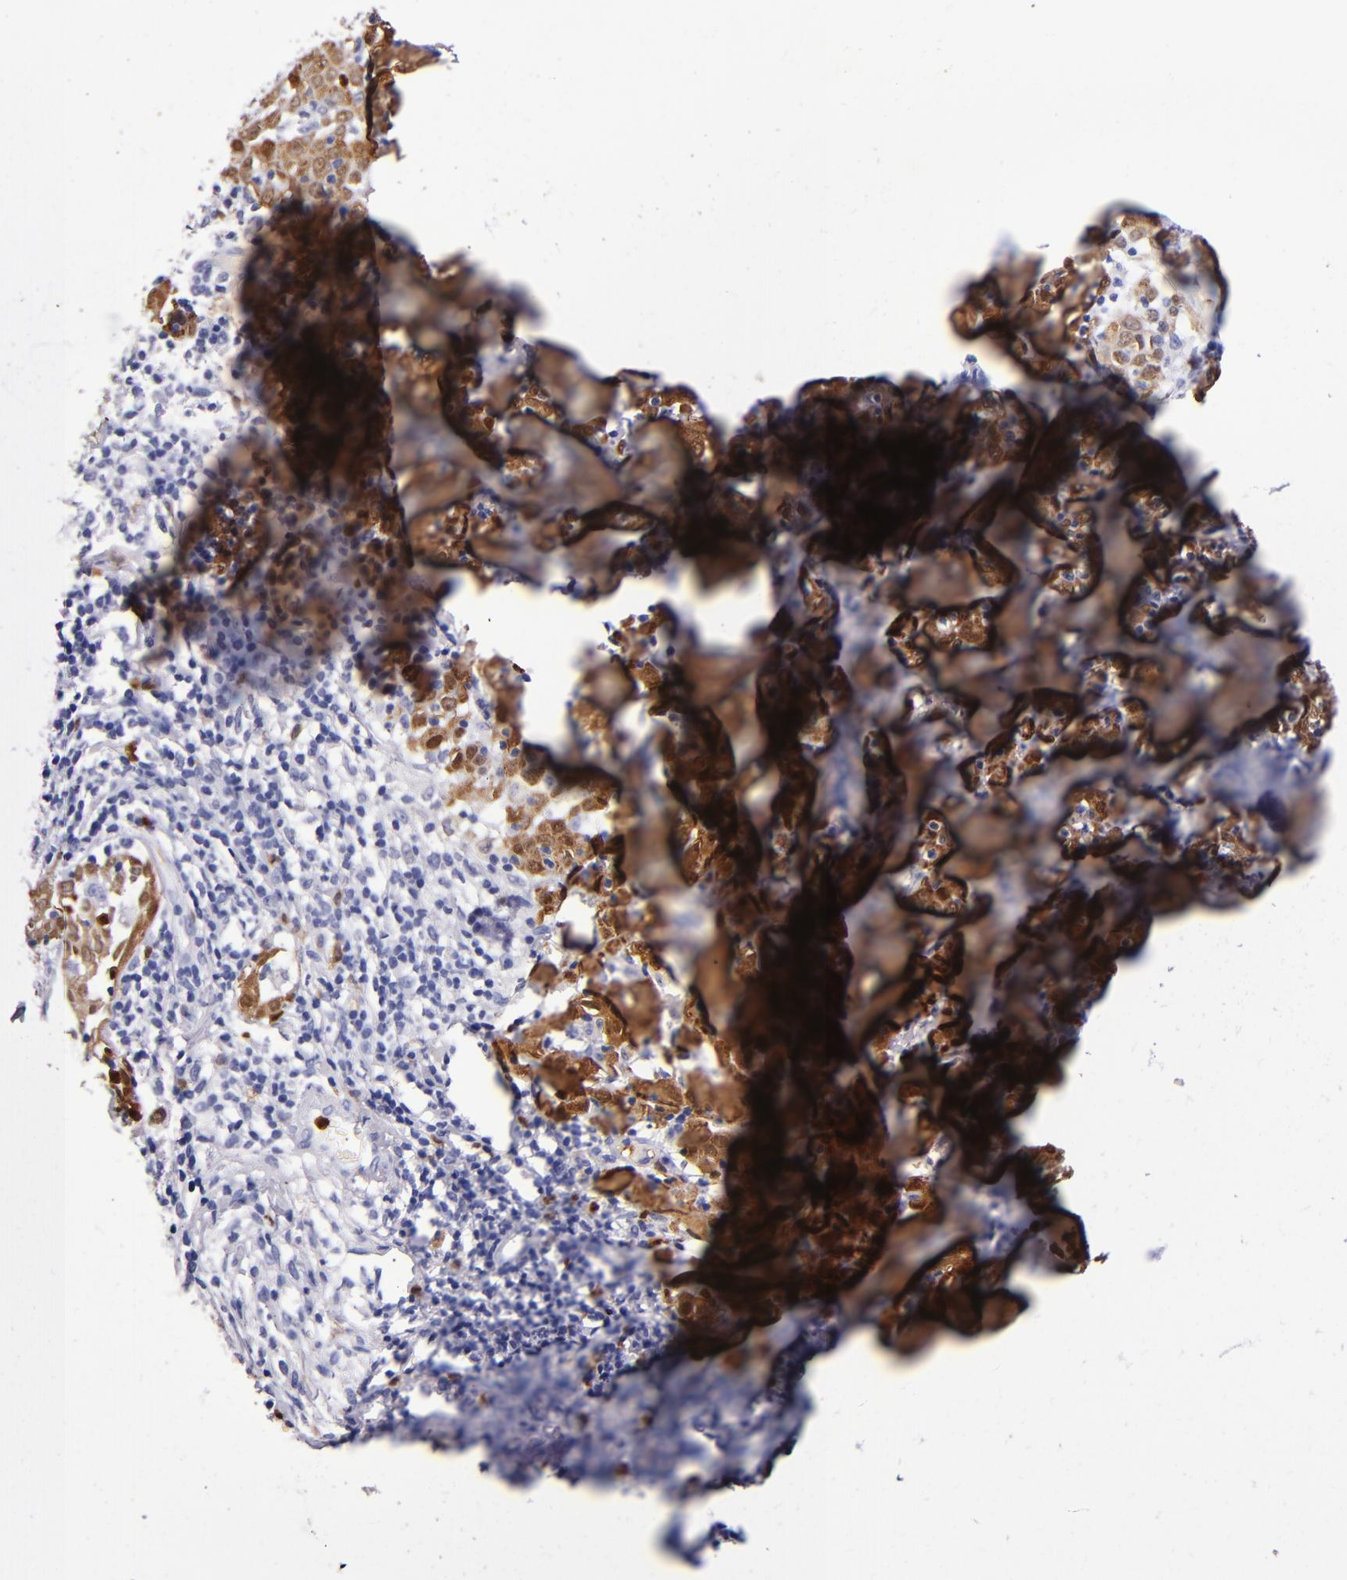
{"staining": {"intensity": "strong", "quantity": ">75%", "location": "cytoplasmic/membranous,nuclear"}, "tissue": "cervical cancer", "cell_type": "Tumor cells", "image_type": "cancer", "snomed": [{"axis": "morphology", "description": "Normal tissue, NOS"}, {"axis": "morphology", "description": "Squamous cell carcinoma, NOS"}, {"axis": "topography", "description": "Cervix"}], "caption": "Immunohistochemistry staining of squamous cell carcinoma (cervical), which shows high levels of strong cytoplasmic/membranous and nuclear positivity in approximately >75% of tumor cells indicating strong cytoplasmic/membranous and nuclear protein positivity. The staining was performed using DAB (3,3'-diaminobenzidine) (brown) for protein detection and nuclei were counterstained in hematoxylin (blue).", "gene": "S100A8", "patient": {"sex": "female", "age": 67}}